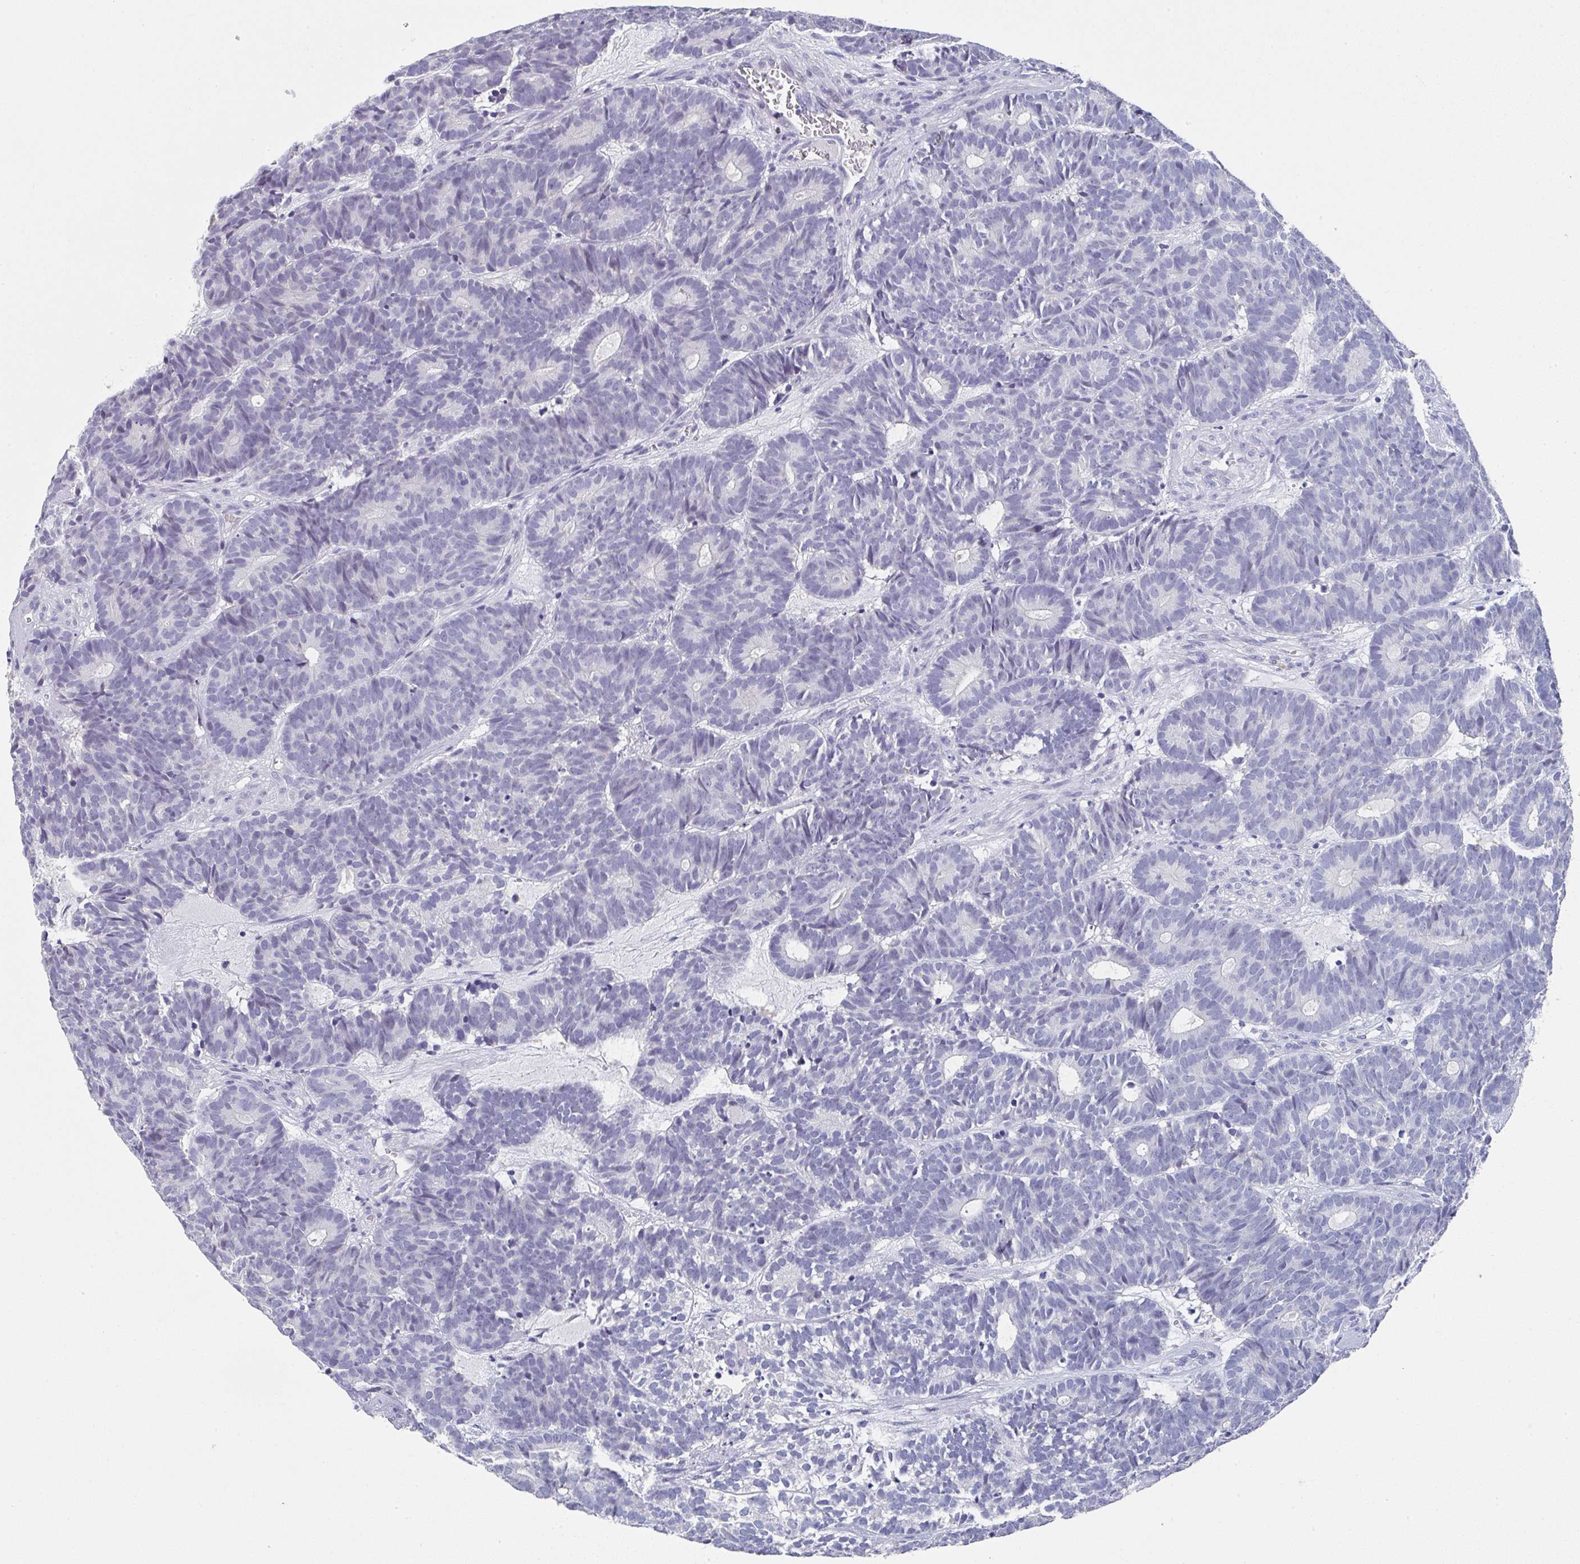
{"staining": {"intensity": "negative", "quantity": "none", "location": "none"}, "tissue": "head and neck cancer", "cell_type": "Tumor cells", "image_type": "cancer", "snomed": [{"axis": "morphology", "description": "Adenocarcinoma, NOS"}, {"axis": "topography", "description": "Head-Neck"}], "caption": "A micrograph of human head and neck cancer is negative for staining in tumor cells.", "gene": "TNFRSF8", "patient": {"sex": "female", "age": 81}}